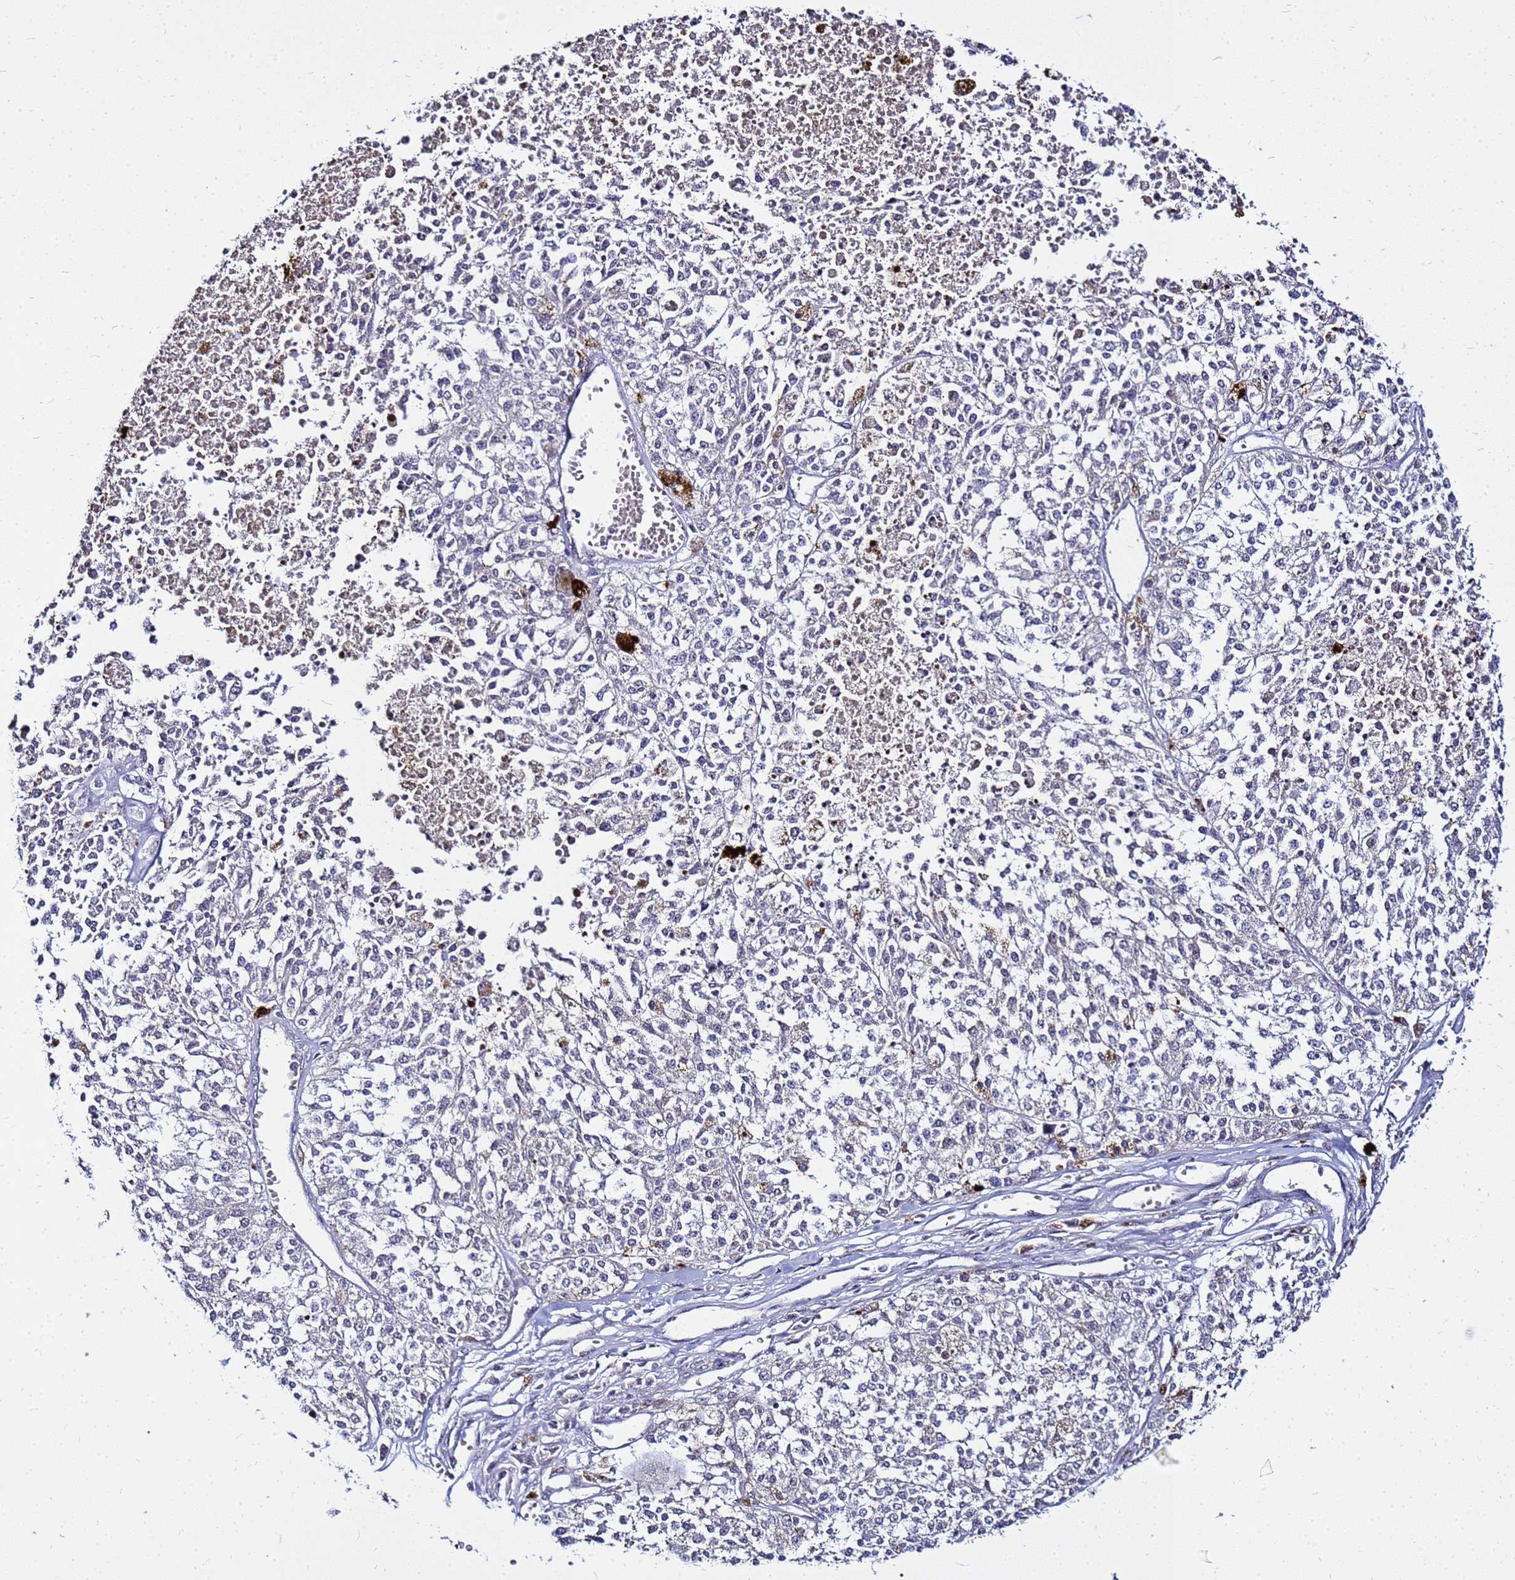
{"staining": {"intensity": "negative", "quantity": "none", "location": "none"}, "tissue": "melanoma", "cell_type": "Tumor cells", "image_type": "cancer", "snomed": [{"axis": "morphology", "description": "Malignant melanoma, NOS"}, {"axis": "topography", "description": "Skin"}], "caption": "An immunohistochemistry micrograph of melanoma is shown. There is no staining in tumor cells of melanoma. Brightfield microscopy of immunohistochemistry stained with DAB (brown) and hematoxylin (blue), captured at high magnification.", "gene": "SAT1", "patient": {"sex": "female", "age": 64}}